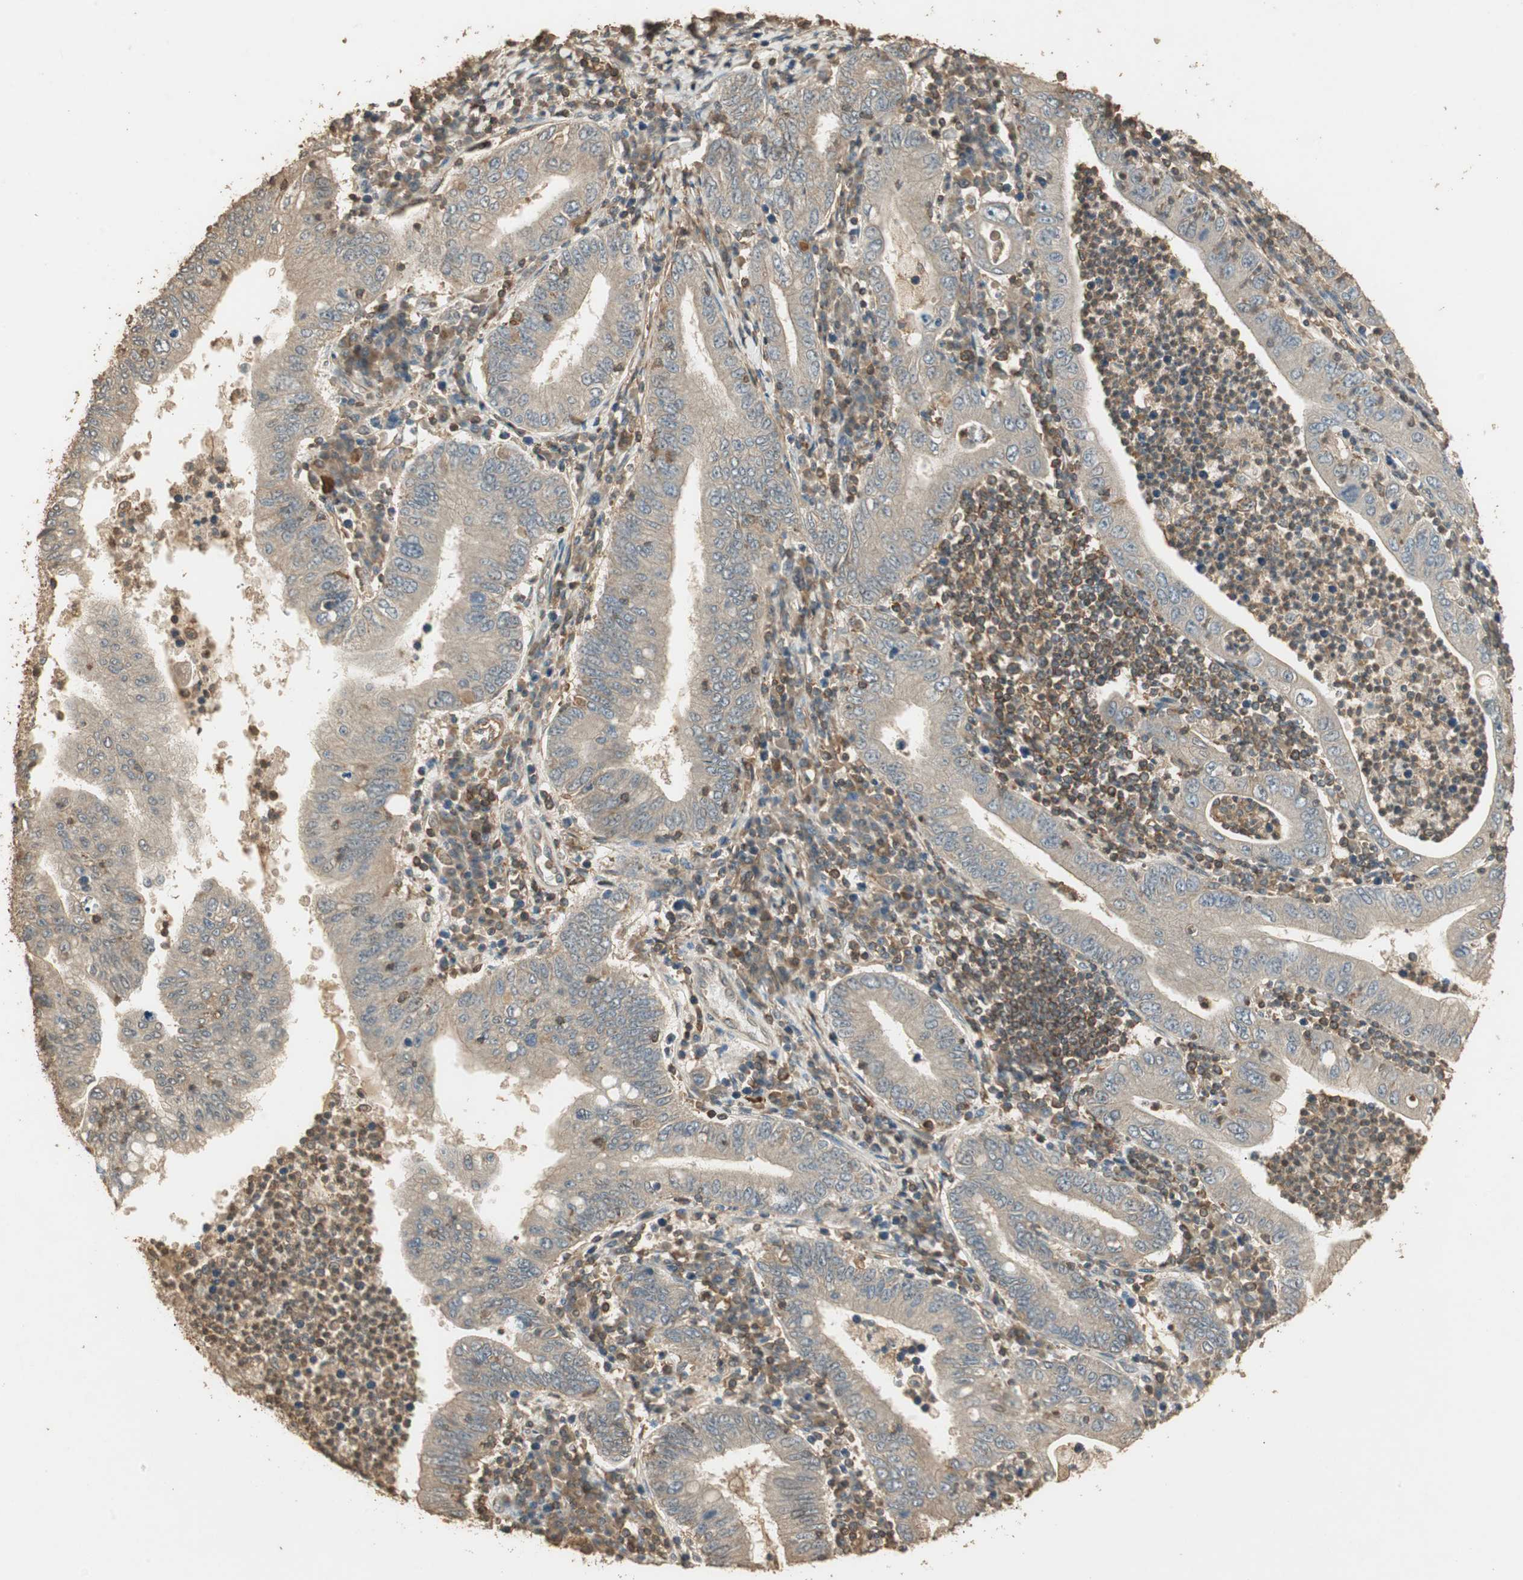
{"staining": {"intensity": "weak", "quantity": "25%-75%", "location": "cytoplasmic/membranous"}, "tissue": "stomach cancer", "cell_type": "Tumor cells", "image_type": "cancer", "snomed": [{"axis": "morphology", "description": "Normal tissue, NOS"}, {"axis": "morphology", "description": "Adenocarcinoma, NOS"}, {"axis": "topography", "description": "Esophagus"}, {"axis": "topography", "description": "Stomach, upper"}, {"axis": "topography", "description": "Peripheral nerve tissue"}], "caption": "A micrograph of human stomach cancer (adenocarcinoma) stained for a protein reveals weak cytoplasmic/membranous brown staining in tumor cells.", "gene": "USP2", "patient": {"sex": "male", "age": 62}}